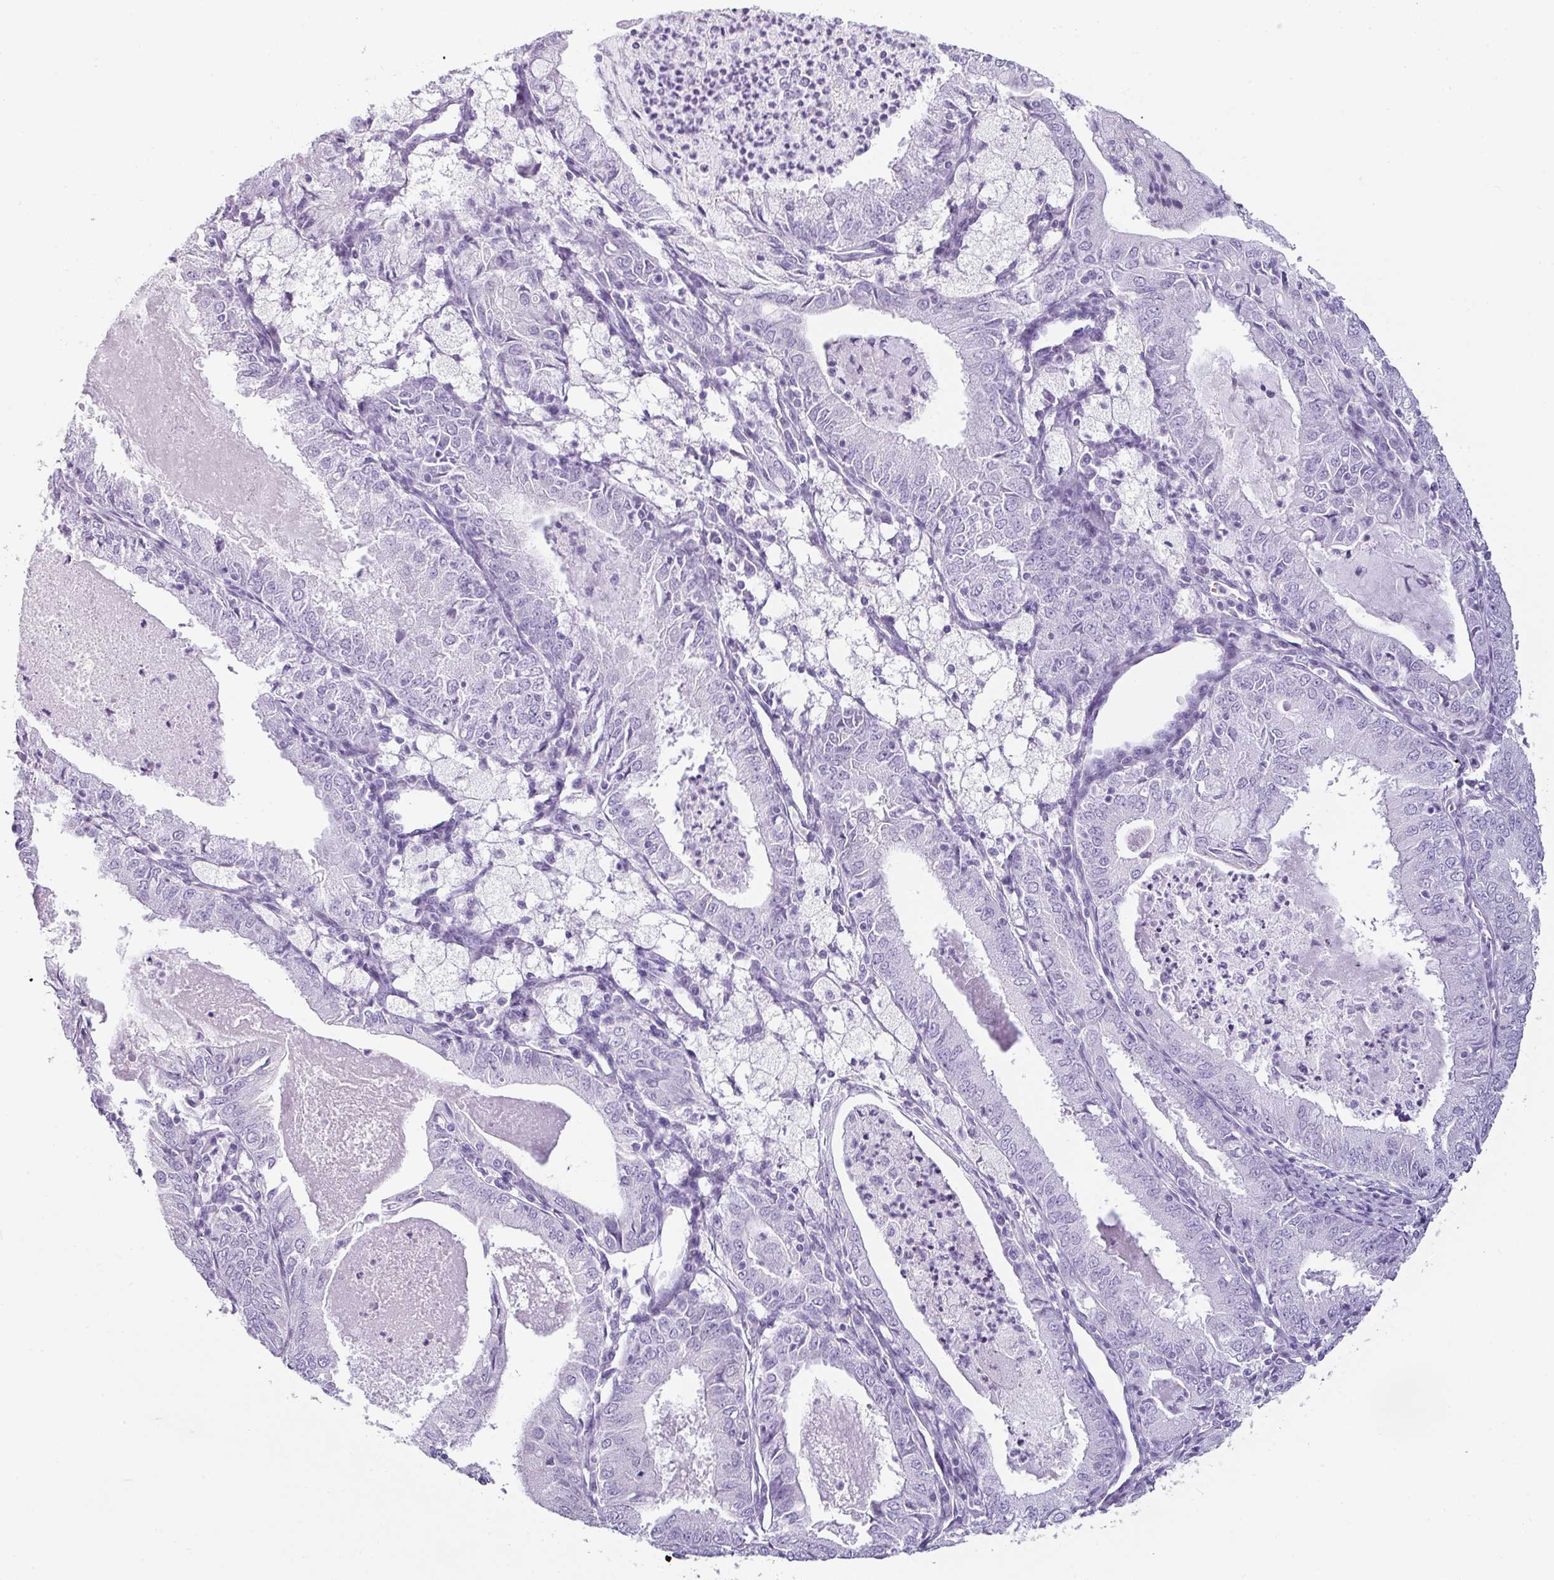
{"staining": {"intensity": "negative", "quantity": "none", "location": "none"}, "tissue": "endometrial cancer", "cell_type": "Tumor cells", "image_type": "cancer", "snomed": [{"axis": "morphology", "description": "Adenocarcinoma, NOS"}, {"axis": "topography", "description": "Endometrium"}], "caption": "Human endometrial cancer stained for a protein using IHC exhibits no expression in tumor cells.", "gene": "VCY1B", "patient": {"sex": "female", "age": 57}}